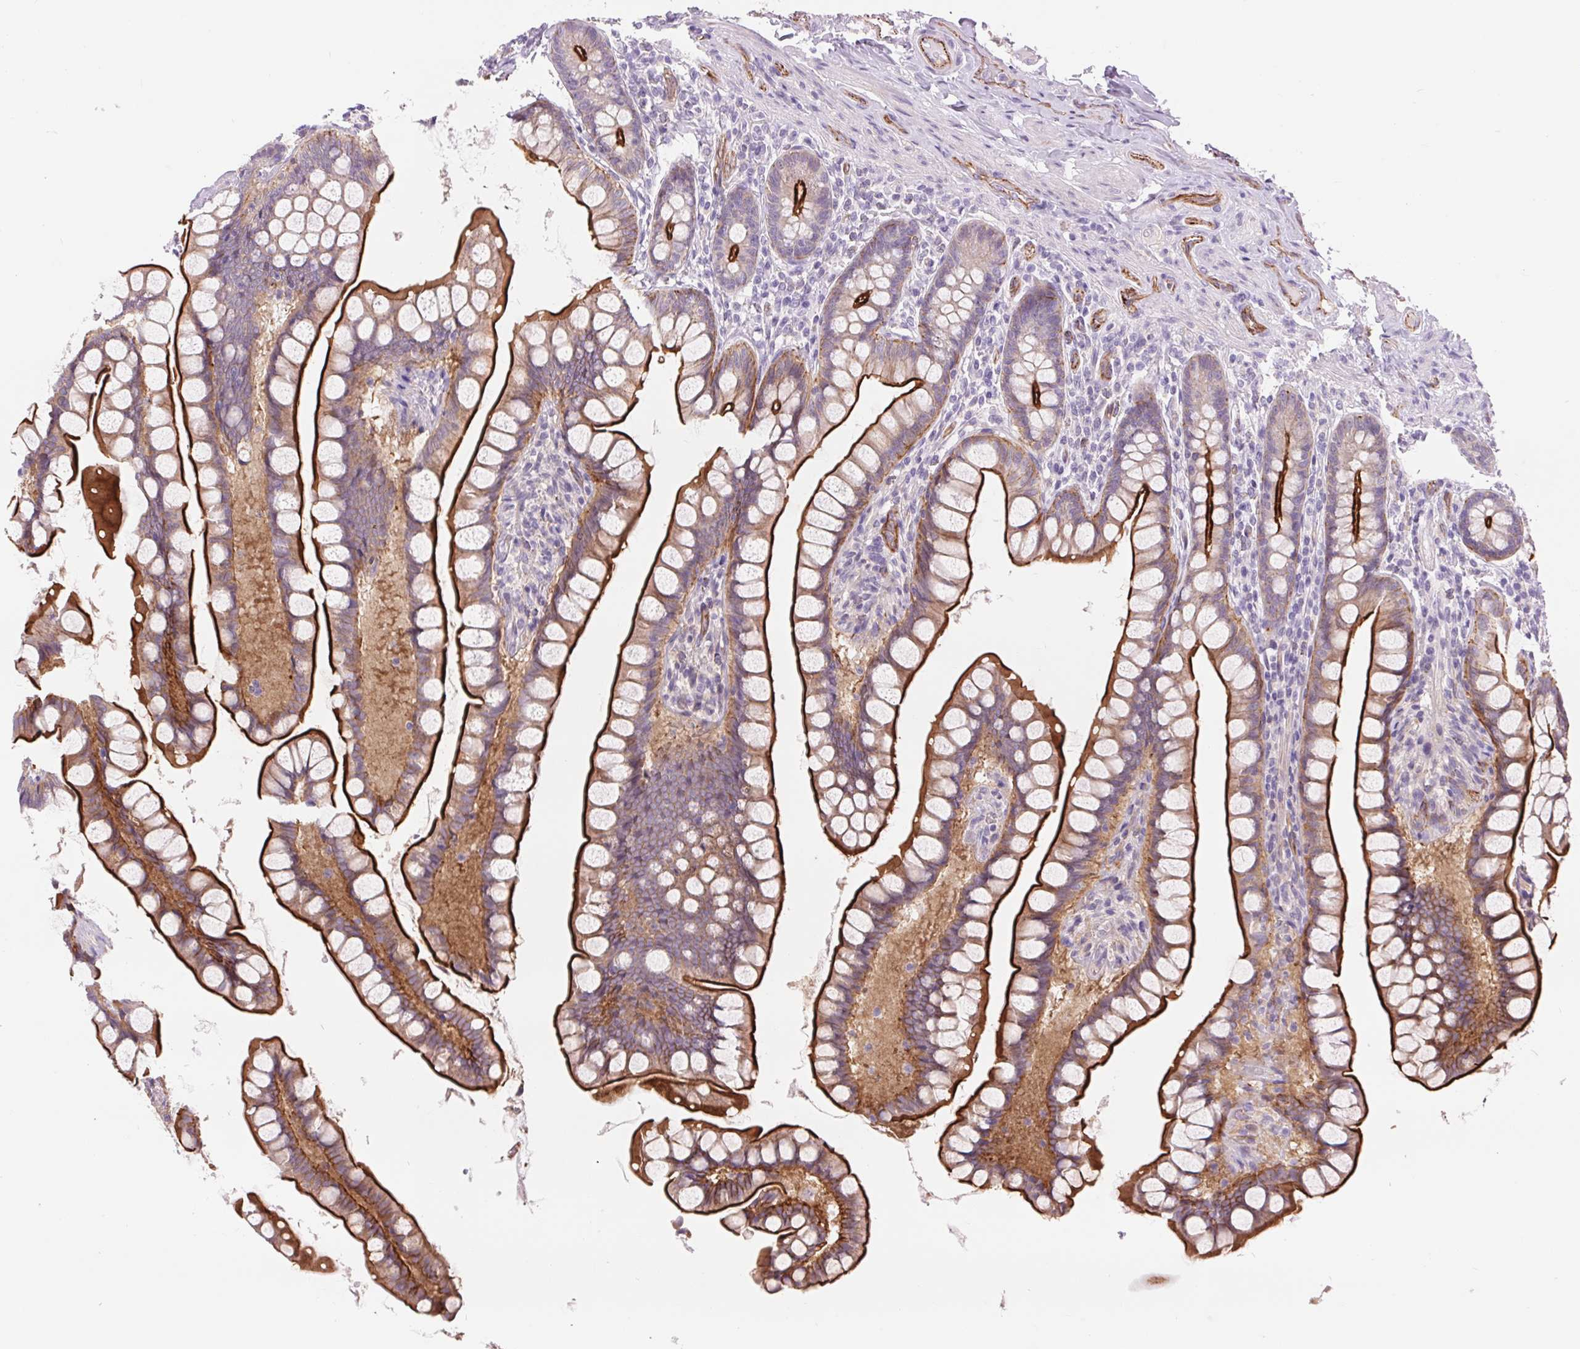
{"staining": {"intensity": "strong", "quantity": "25%-75%", "location": "cytoplasmic/membranous"}, "tissue": "small intestine", "cell_type": "Glandular cells", "image_type": "normal", "snomed": [{"axis": "morphology", "description": "Normal tissue, NOS"}, {"axis": "topography", "description": "Small intestine"}], "caption": "IHC histopathology image of normal human small intestine stained for a protein (brown), which exhibits high levels of strong cytoplasmic/membranous expression in approximately 25%-75% of glandular cells.", "gene": "DIXDC1", "patient": {"sex": "male", "age": 70}}